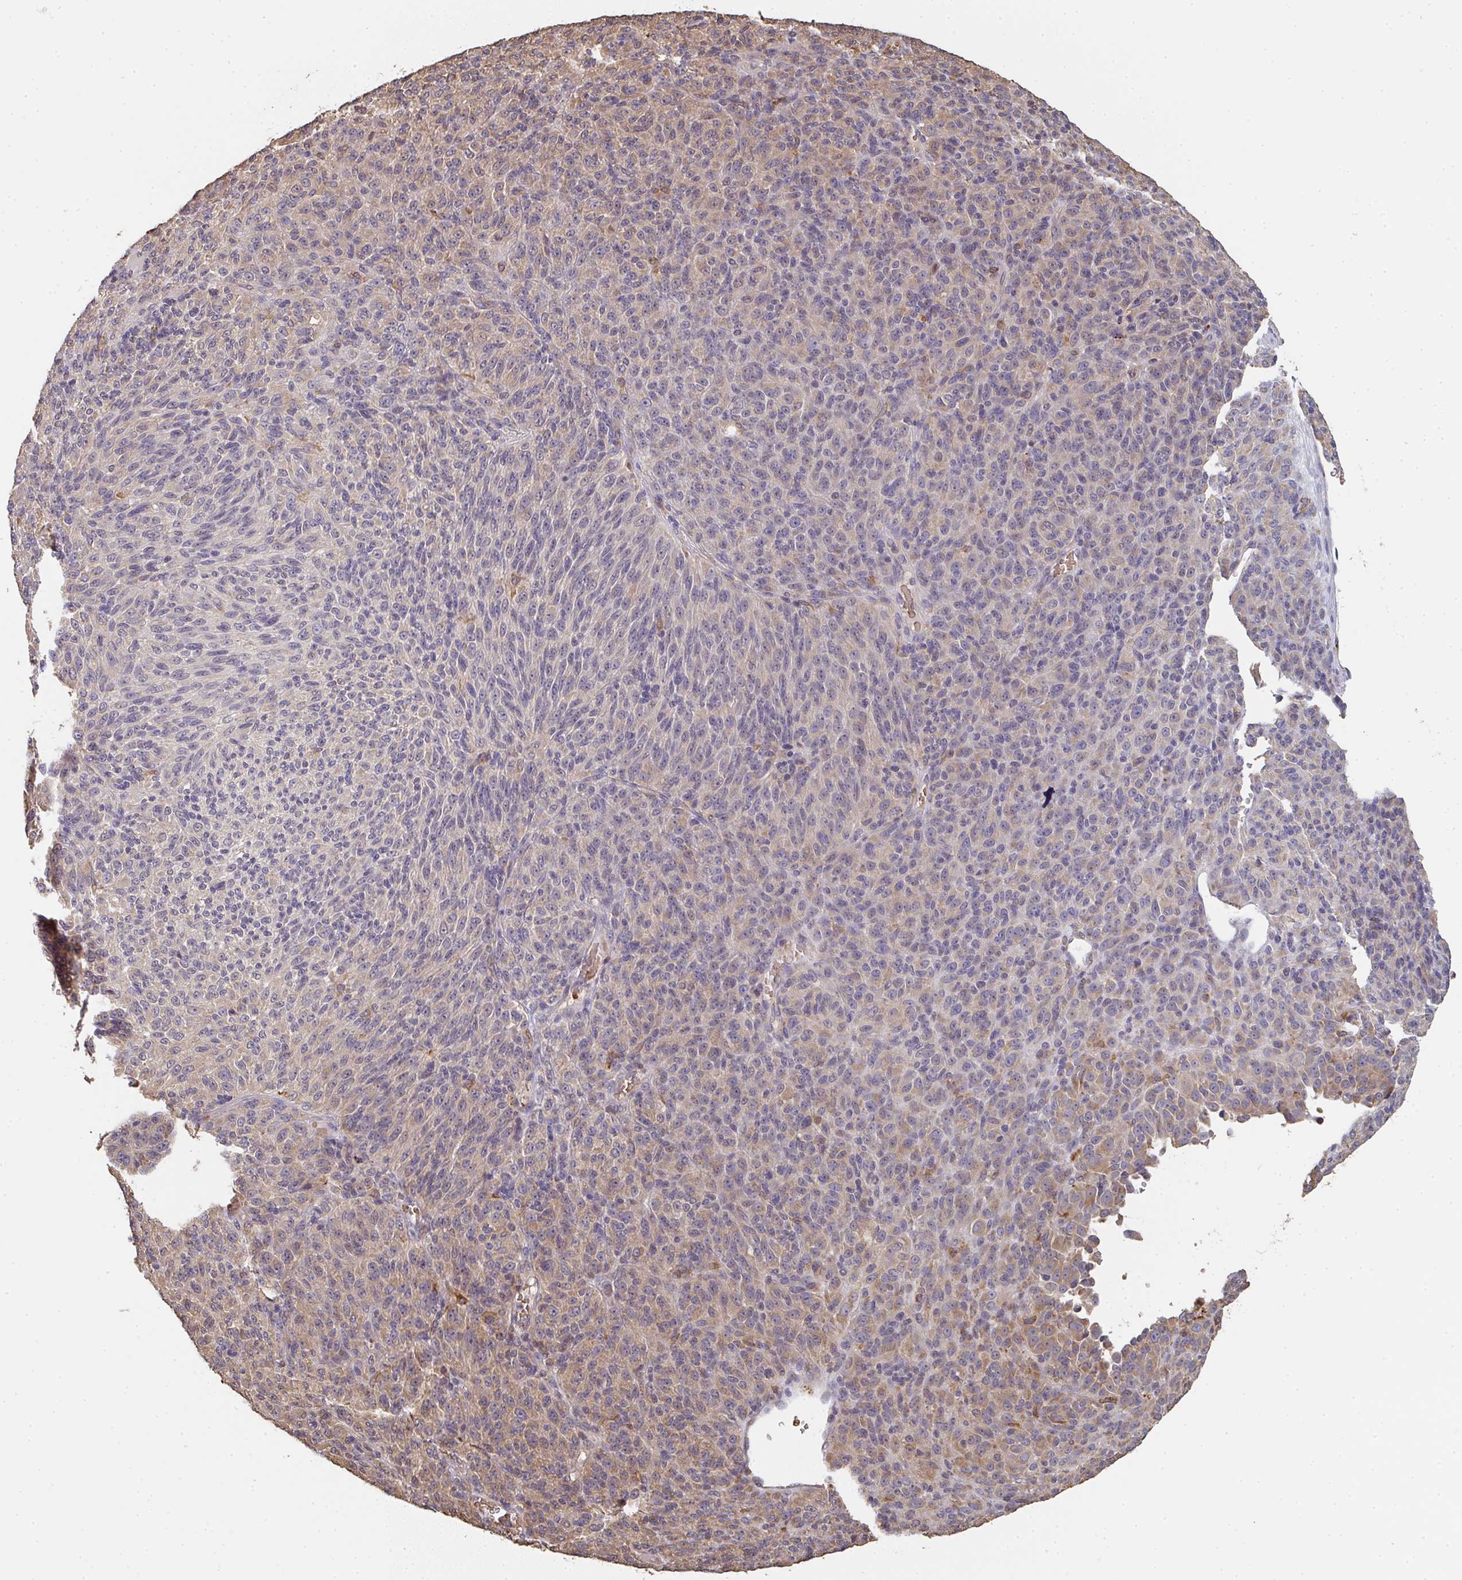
{"staining": {"intensity": "moderate", "quantity": "<25%", "location": "cytoplasmic/membranous"}, "tissue": "melanoma", "cell_type": "Tumor cells", "image_type": "cancer", "snomed": [{"axis": "morphology", "description": "Malignant melanoma, Metastatic site"}, {"axis": "topography", "description": "Brain"}], "caption": "A low amount of moderate cytoplasmic/membranous positivity is identified in about <25% of tumor cells in melanoma tissue.", "gene": "POLG", "patient": {"sex": "female", "age": 56}}